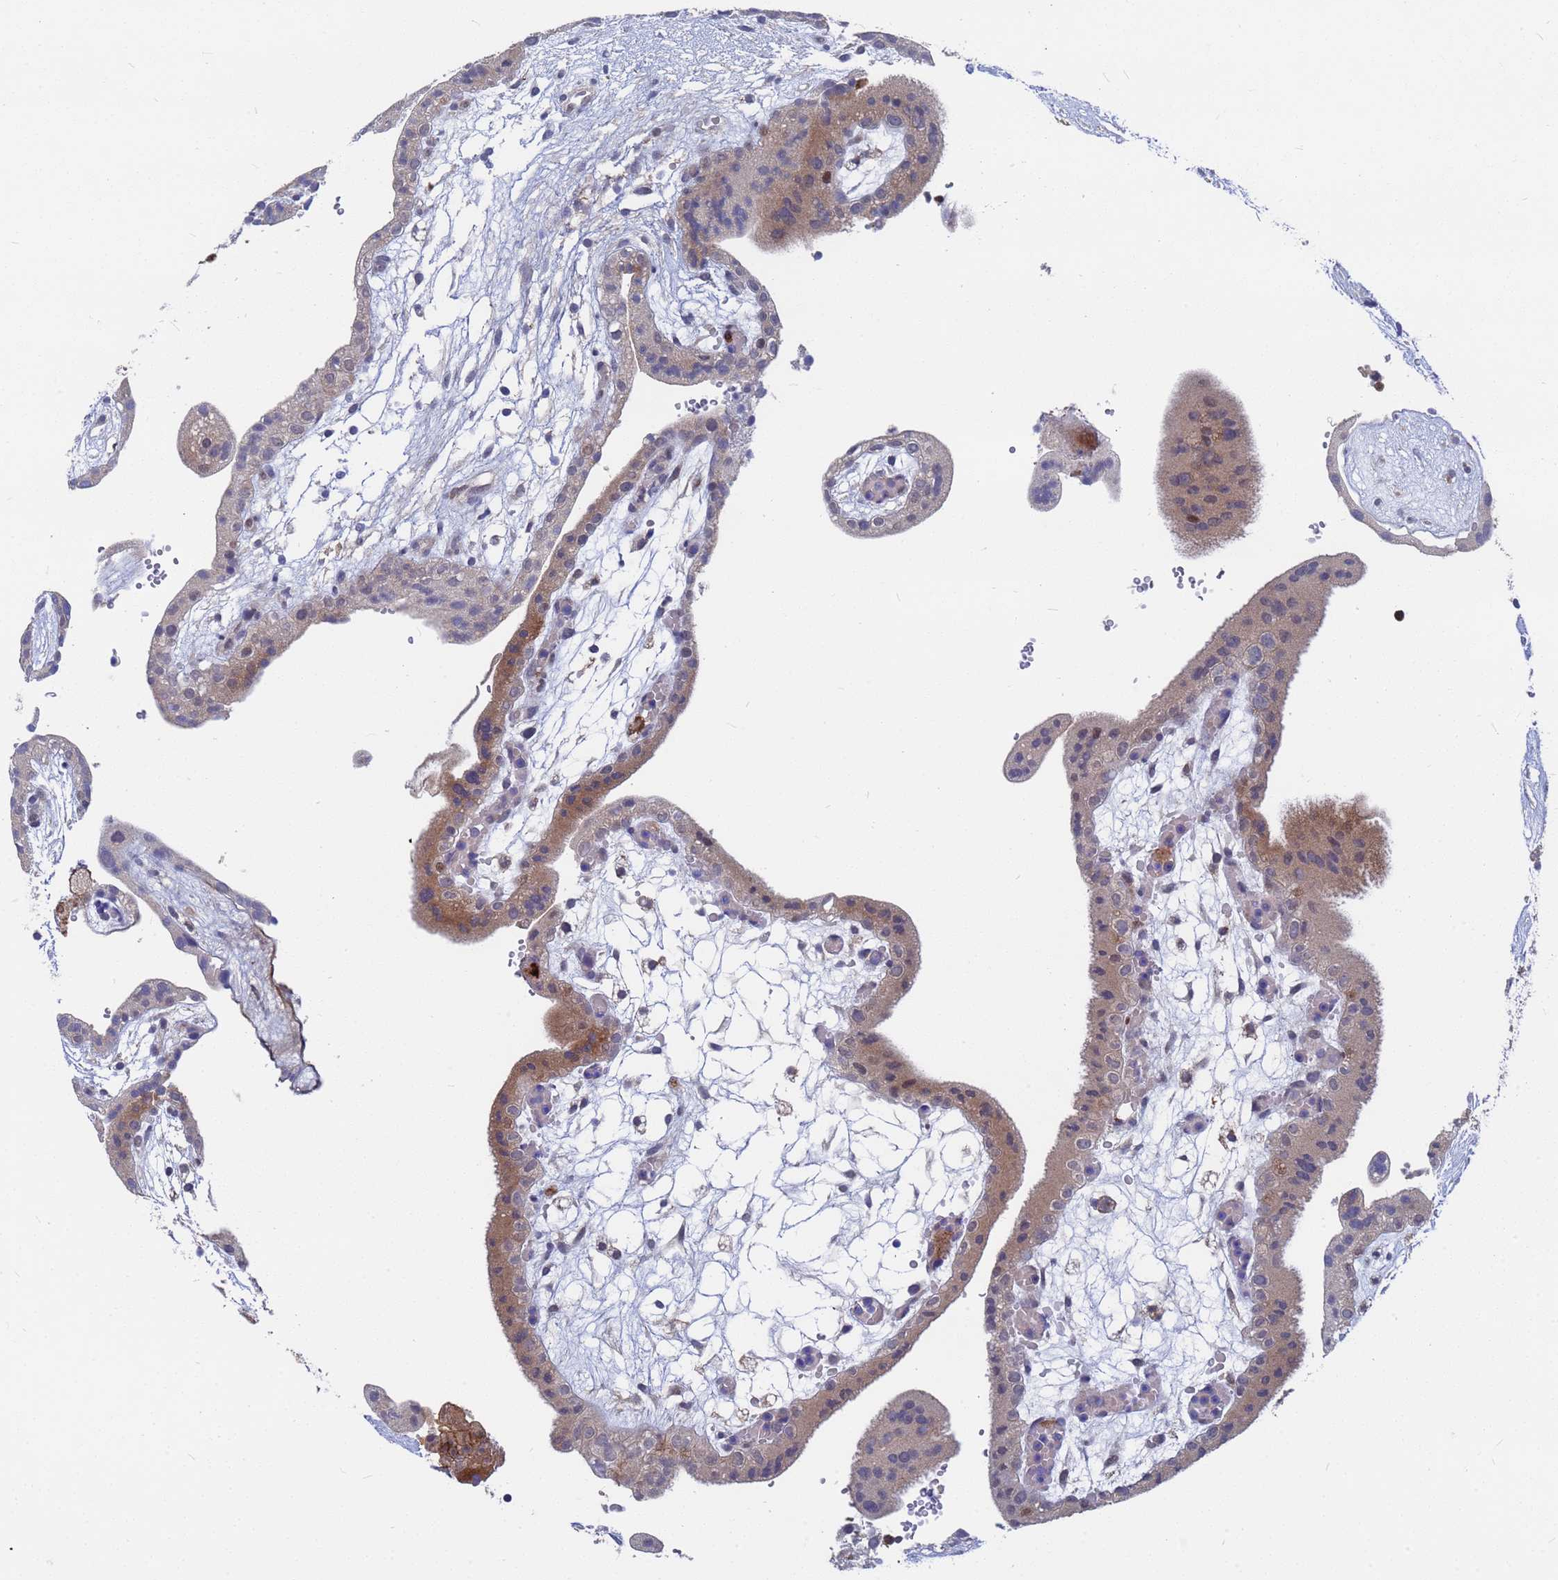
{"staining": {"intensity": "moderate", "quantity": "25%-75%", "location": "cytoplasmic/membranous"}, "tissue": "placenta", "cell_type": "Decidual cells", "image_type": "normal", "snomed": [{"axis": "morphology", "description": "Normal tissue, NOS"}, {"axis": "topography", "description": "Placenta"}], "caption": "An image of placenta stained for a protein shows moderate cytoplasmic/membranous brown staining in decidual cells. (IHC, brightfield microscopy, high magnification).", "gene": "TMBIM6", "patient": {"sex": "female", "age": 18}}